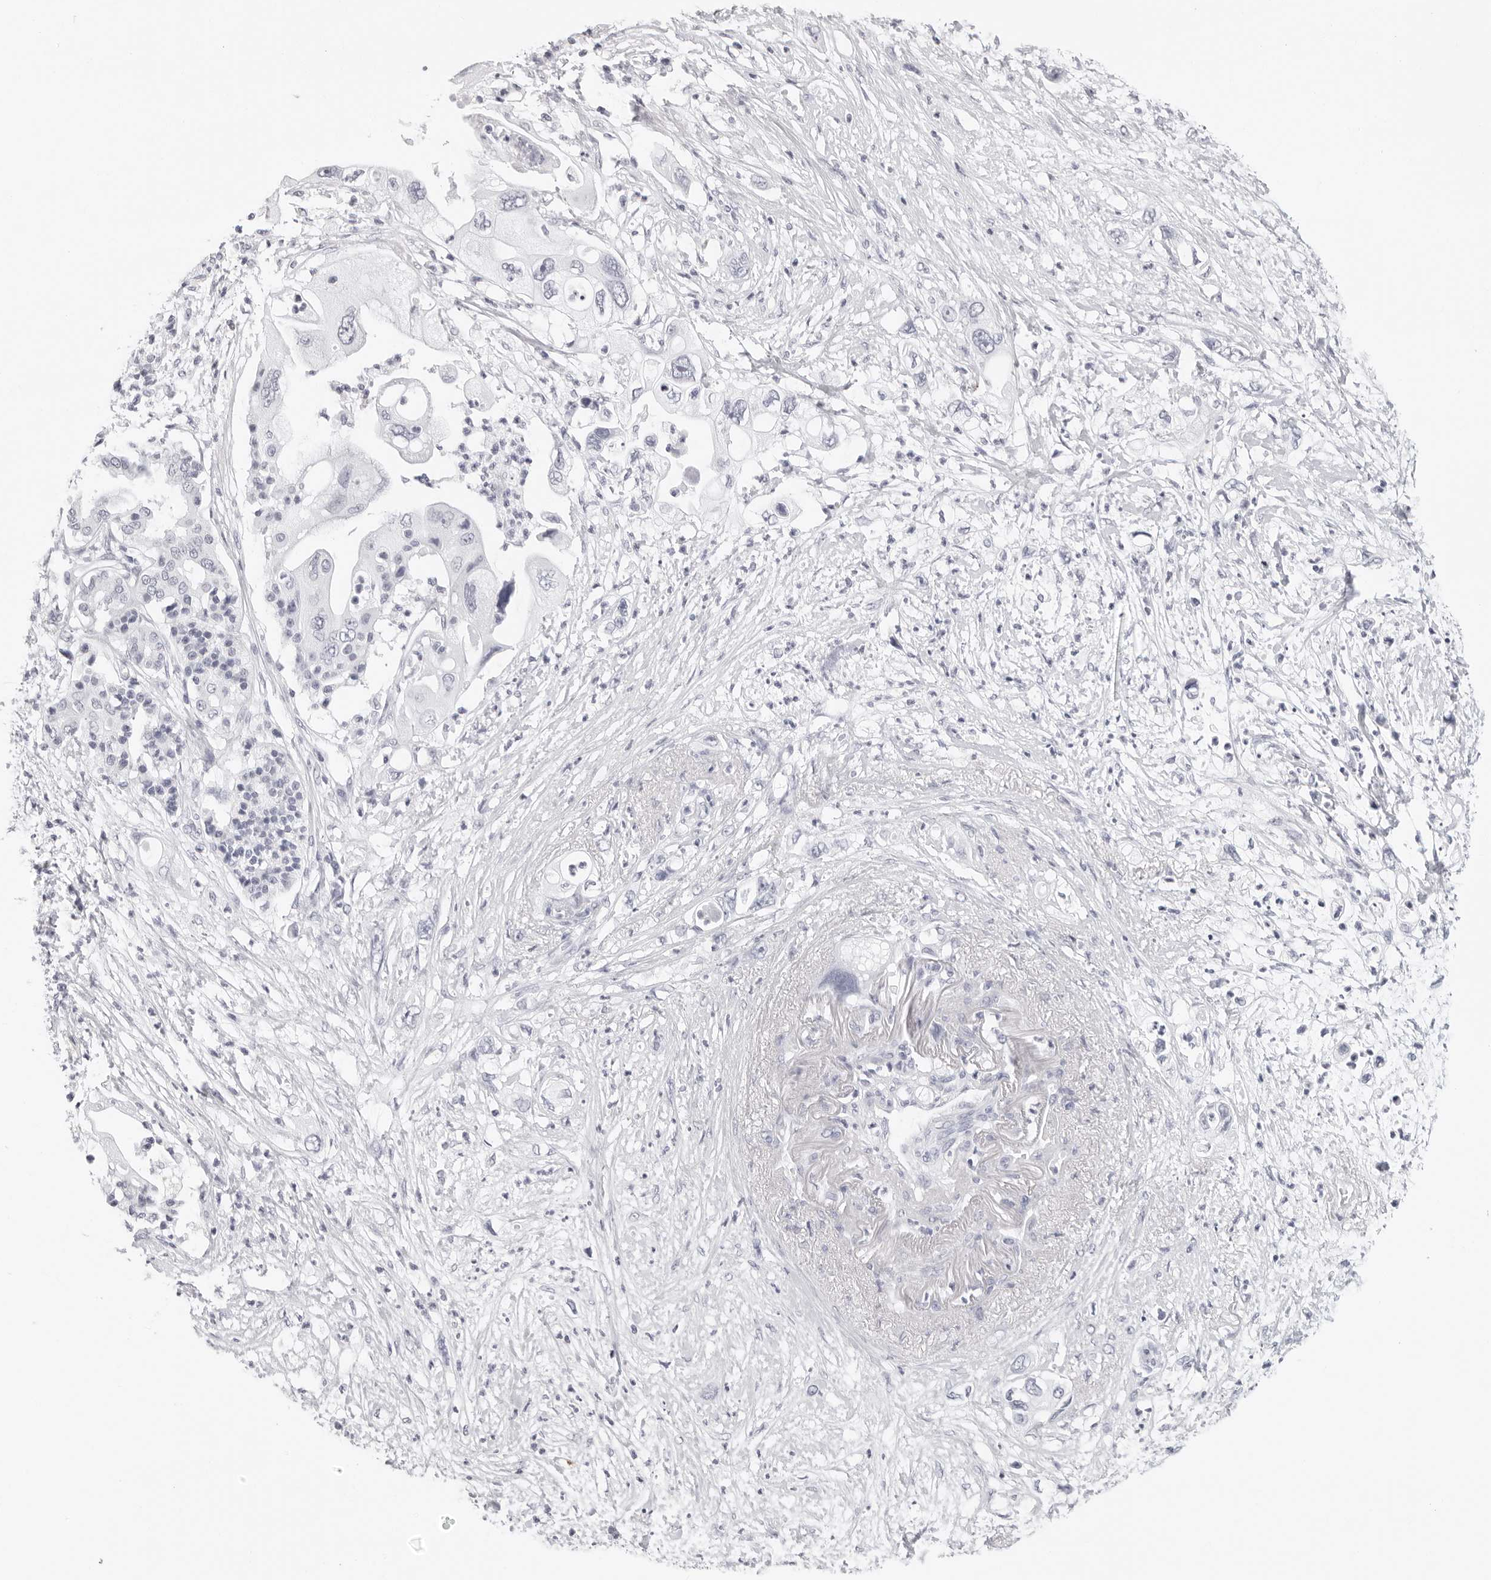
{"staining": {"intensity": "negative", "quantity": "none", "location": "none"}, "tissue": "pancreatic cancer", "cell_type": "Tumor cells", "image_type": "cancer", "snomed": [{"axis": "morphology", "description": "Adenocarcinoma, NOS"}, {"axis": "topography", "description": "Pancreas"}], "caption": "A high-resolution image shows immunohistochemistry staining of adenocarcinoma (pancreatic), which displays no significant positivity in tumor cells.", "gene": "AGMAT", "patient": {"sex": "male", "age": 66}}